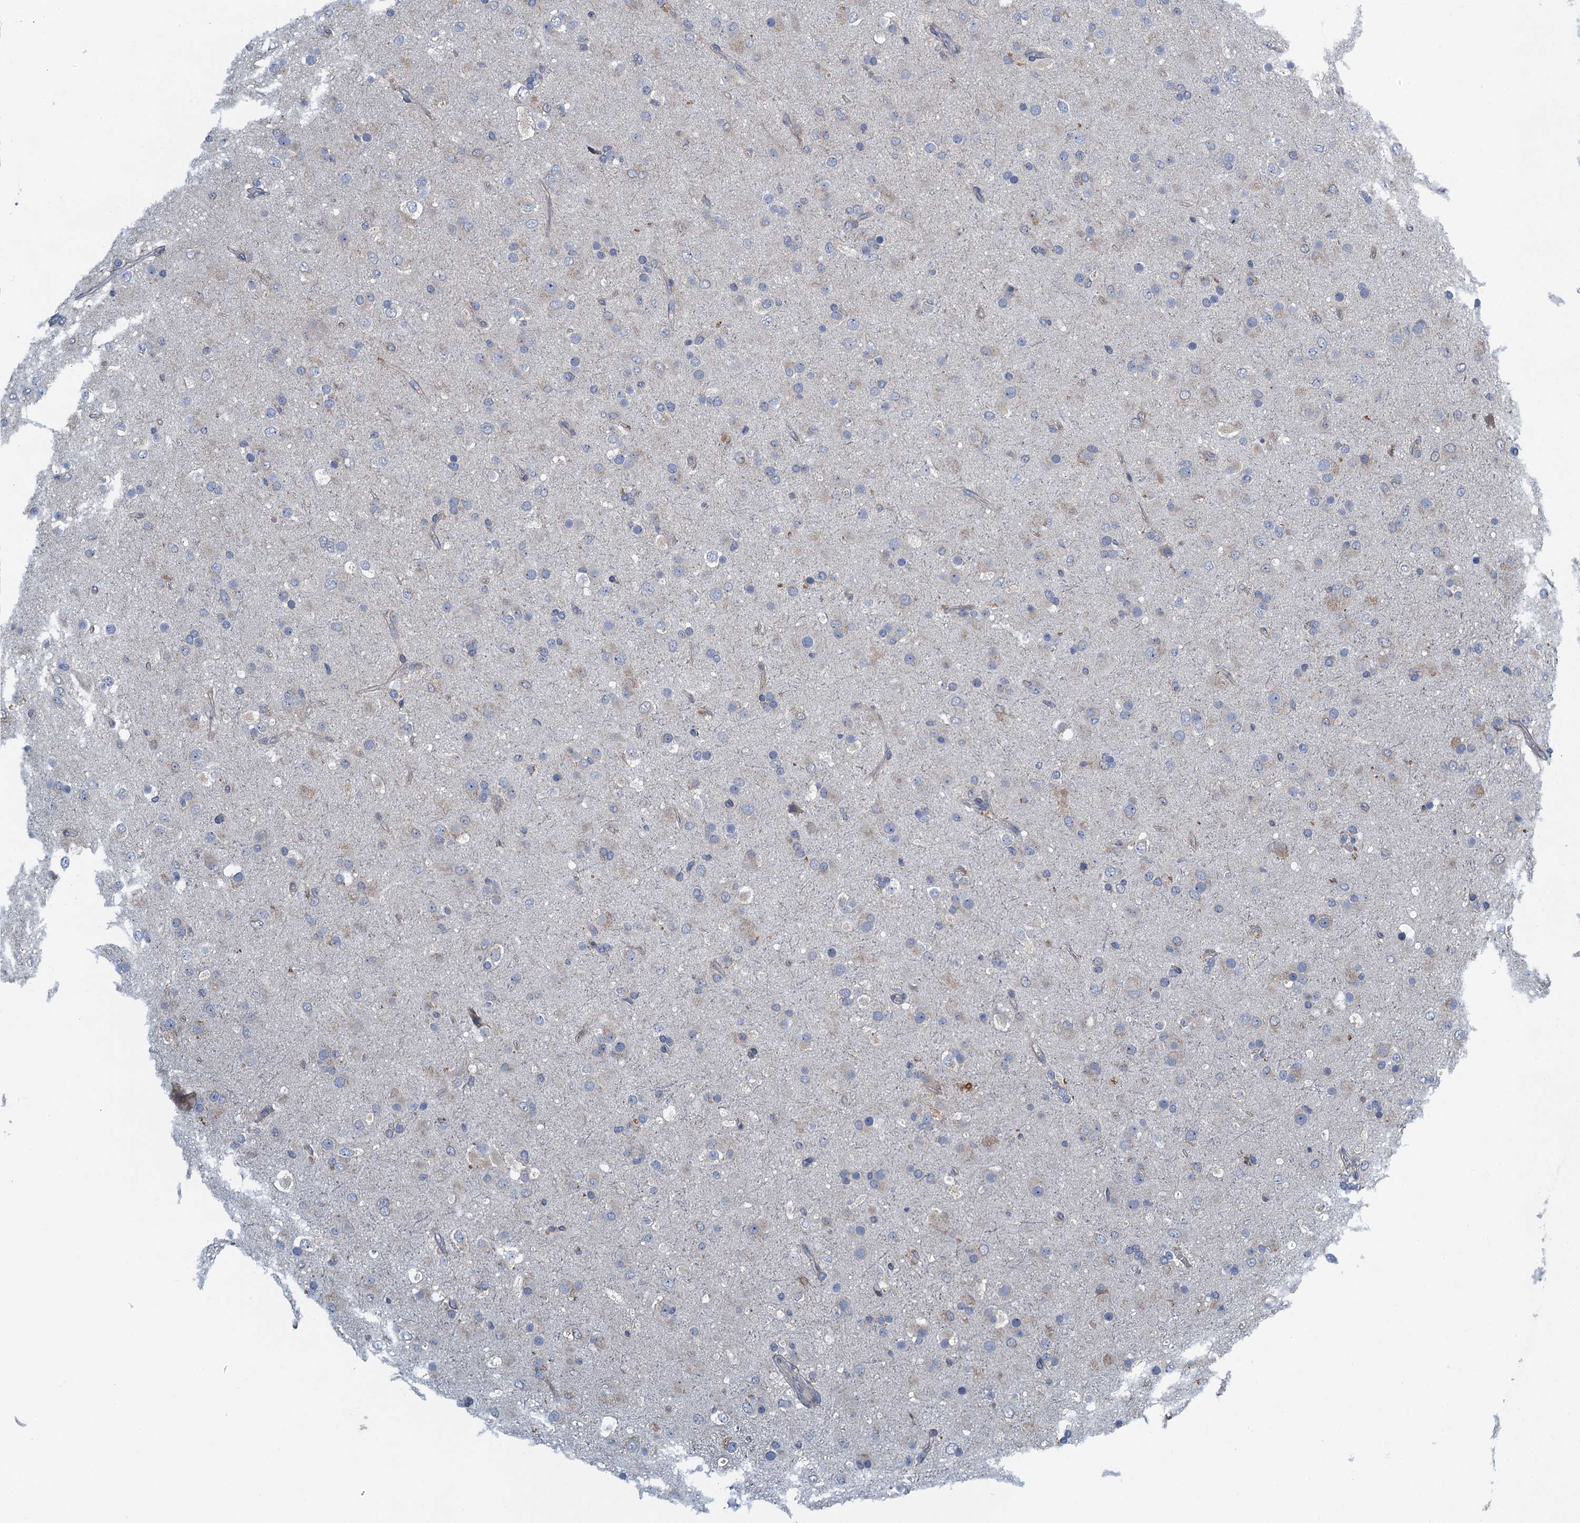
{"staining": {"intensity": "negative", "quantity": "none", "location": "none"}, "tissue": "glioma", "cell_type": "Tumor cells", "image_type": "cancer", "snomed": [{"axis": "morphology", "description": "Glioma, malignant, Low grade"}, {"axis": "topography", "description": "Brain"}], "caption": "This is an IHC micrograph of human glioma. There is no positivity in tumor cells.", "gene": "ALG2", "patient": {"sex": "male", "age": 65}}